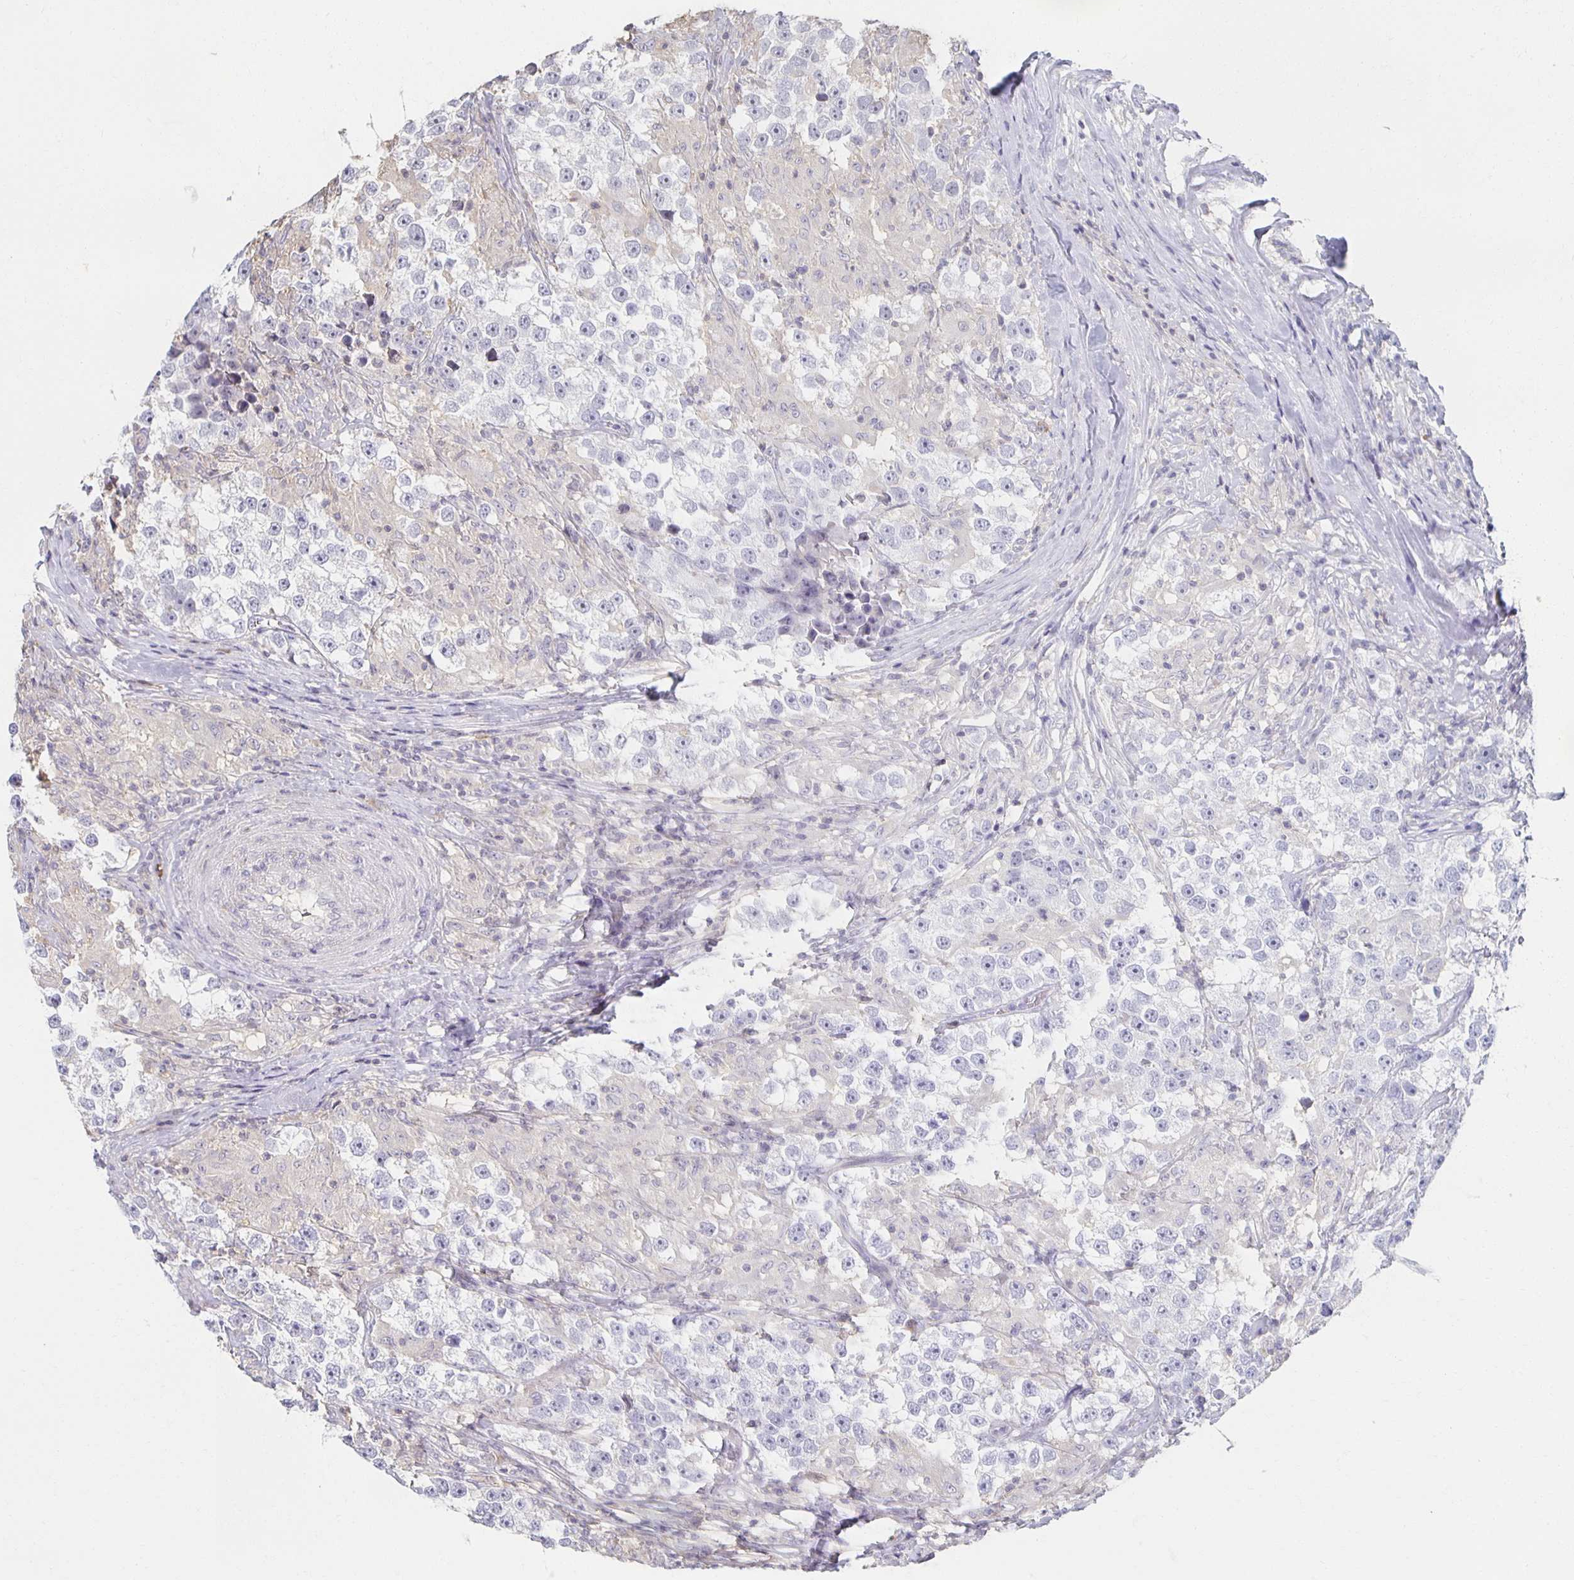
{"staining": {"intensity": "negative", "quantity": "none", "location": "none"}, "tissue": "testis cancer", "cell_type": "Tumor cells", "image_type": "cancer", "snomed": [{"axis": "morphology", "description": "Seminoma, NOS"}, {"axis": "topography", "description": "Testis"}], "caption": "Tumor cells show no significant protein staining in seminoma (testis). Nuclei are stained in blue.", "gene": "ZNF692", "patient": {"sex": "male", "age": 46}}